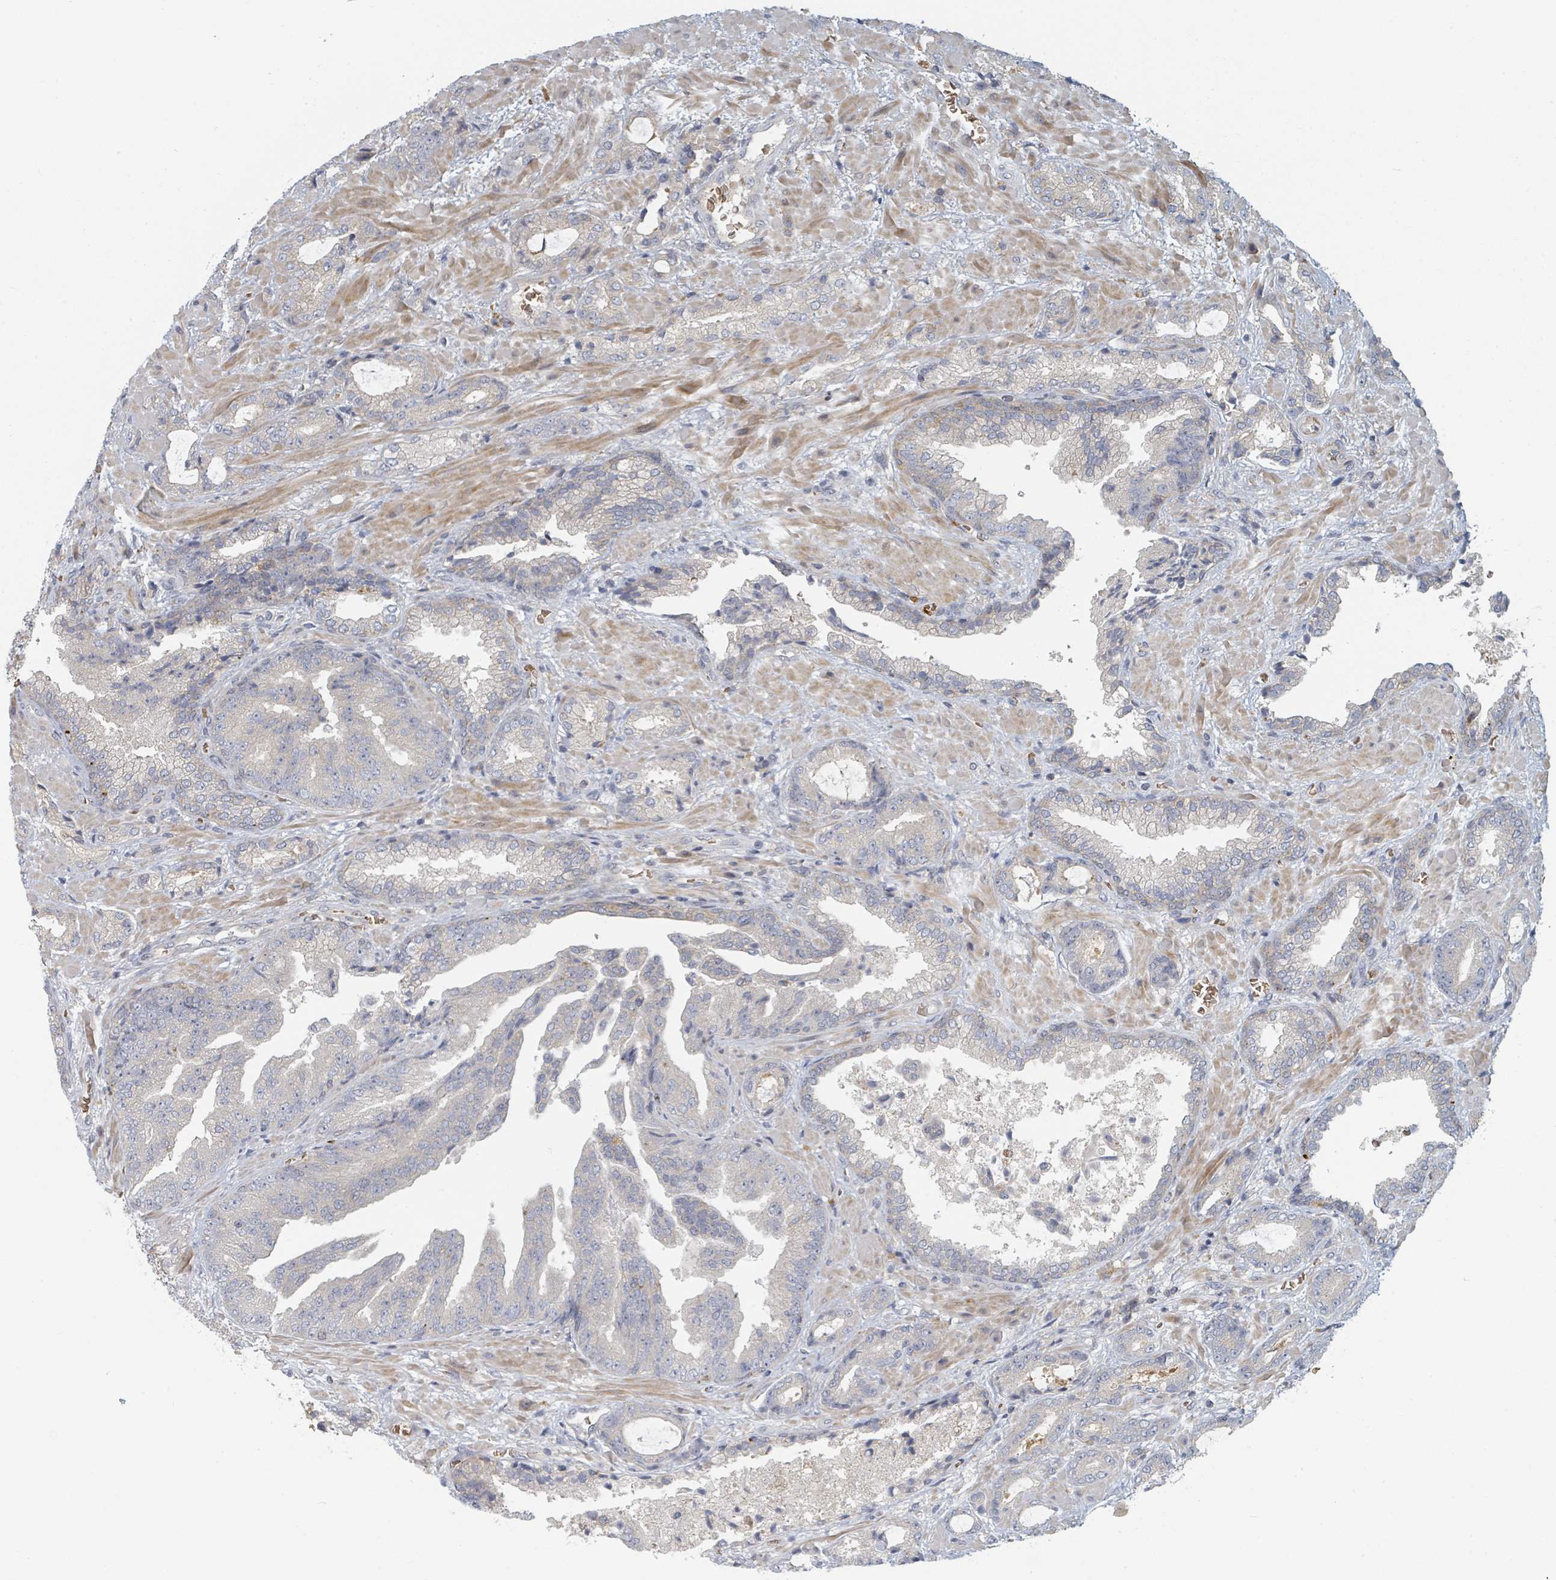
{"staining": {"intensity": "negative", "quantity": "none", "location": "none"}, "tissue": "prostate cancer", "cell_type": "Tumor cells", "image_type": "cancer", "snomed": [{"axis": "morphology", "description": "Adenocarcinoma, High grade"}, {"axis": "topography", "description": "Prostate"}], "caption": "An immunohistochemistry (IHC) histopathology image of prostate cancer (high-grade adenocarcinoma) is shown. There is no staining in tumor cells of prostate cancer (high-grade adenocarcinoma).", "gene": "TRPC4AP", "patient": {"sex": "male", "age": 68}}